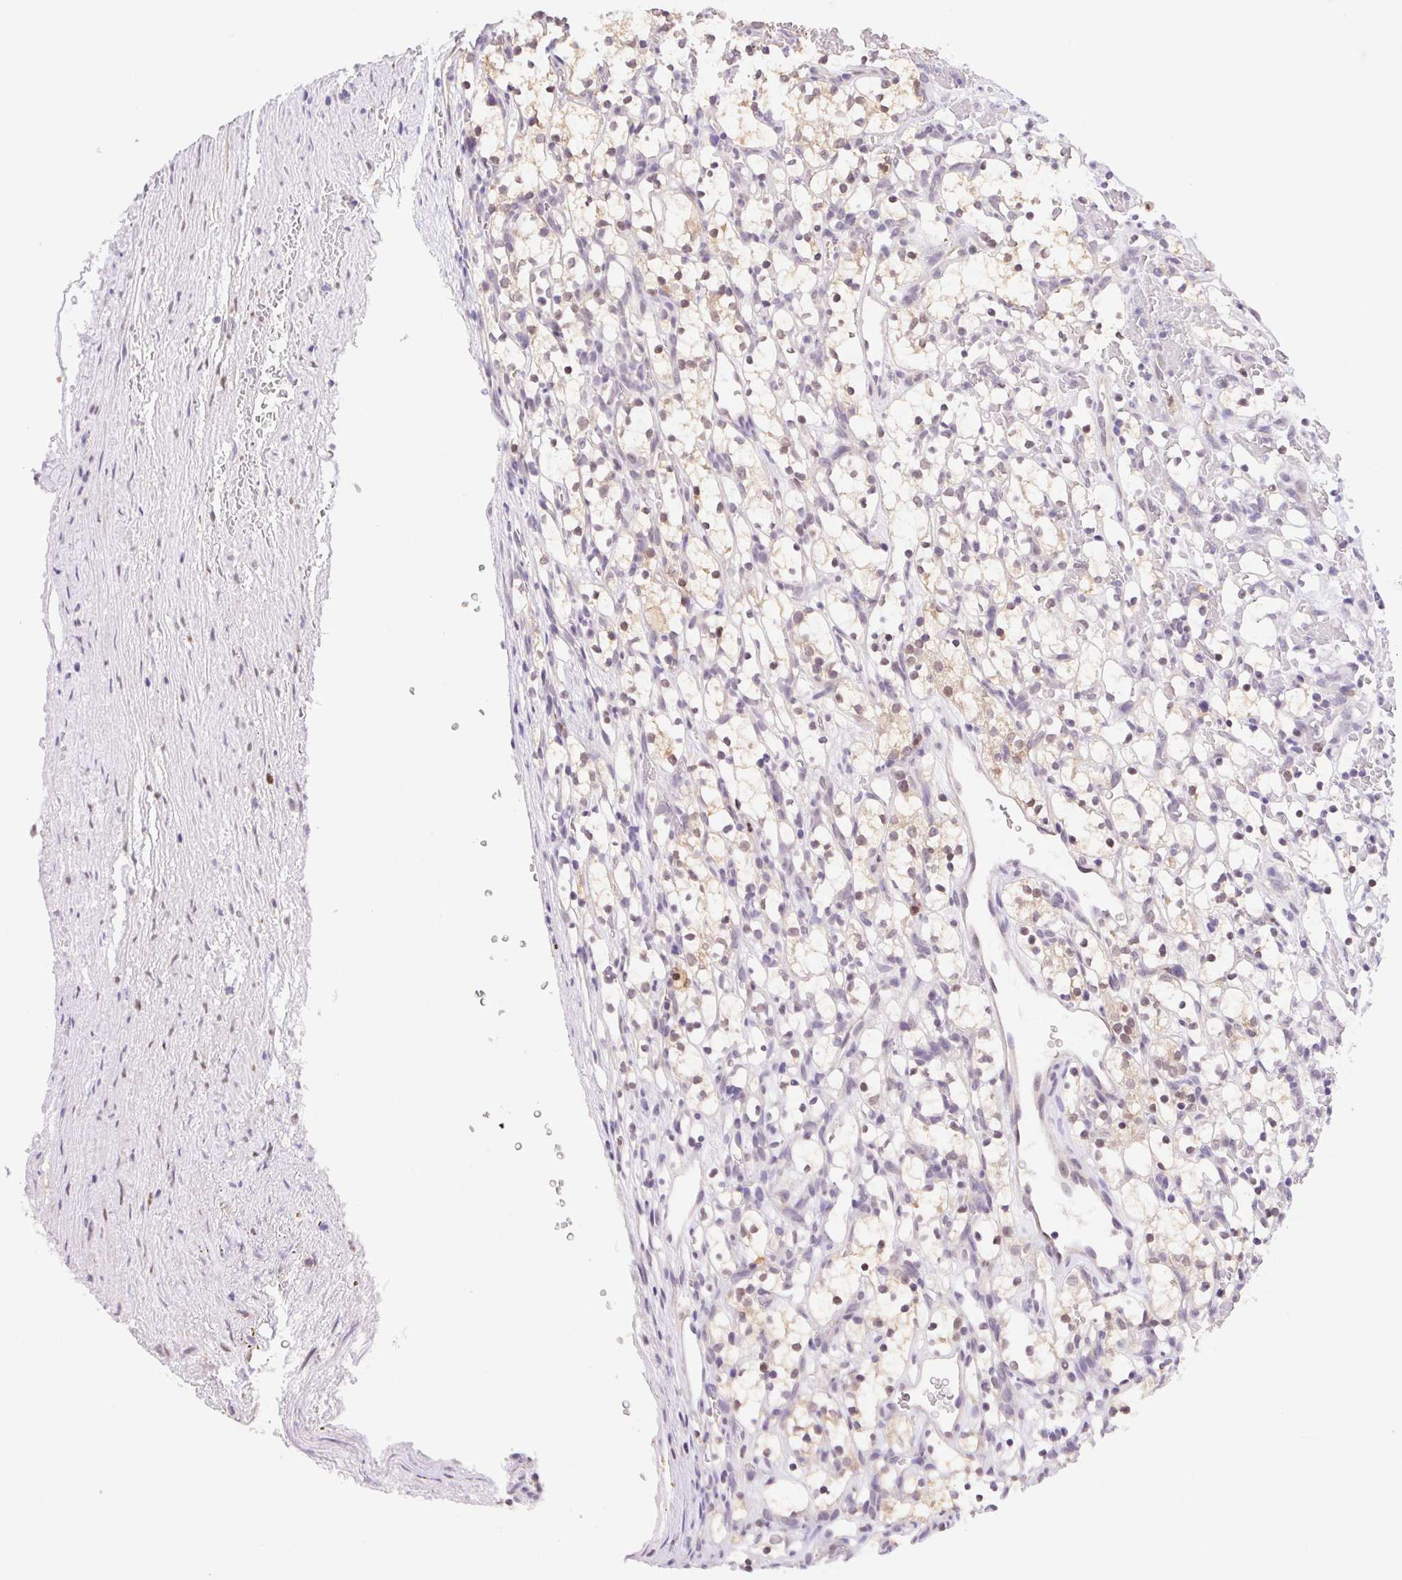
{"staining": {"intensity": "weak", "quantity": "<25%", "location": "nuclear"}, "tissue": "renal cancer", "cell_type": "Tumor cells", "image_type": "cancer", "snomed": [{"axis": "morphology", "description": "Adenocarcinoma, NOS"}, {"axis": "topography", "description": "Kidney"}], "caption": "IHC of human renal cancer (adenocarcinoma) reveals no expression in tumor cells.", "gene": "L3MBTL4", "patient": {"sex": "female", "age": 69}}